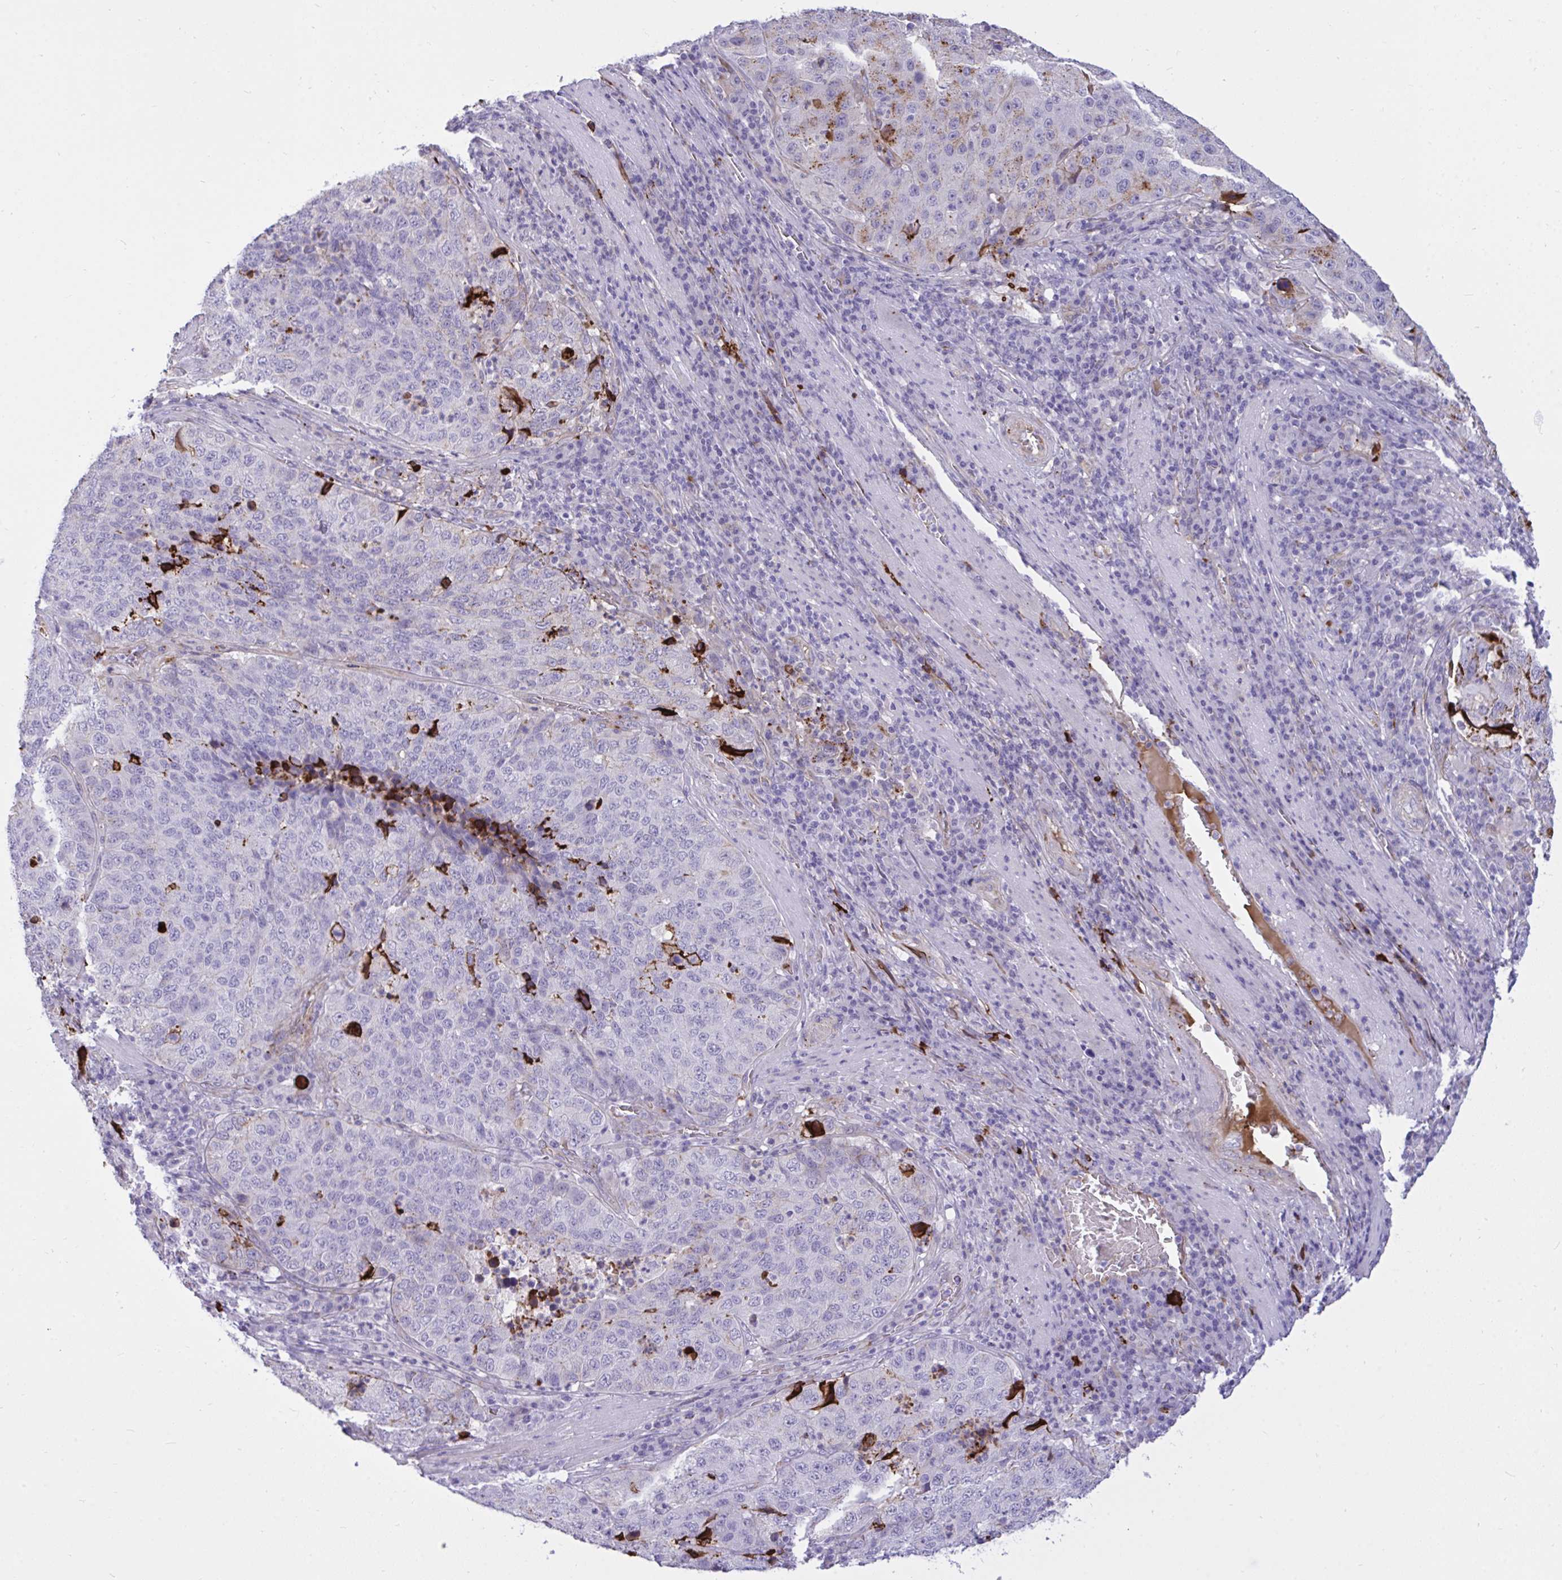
{"staining": {"intensity": "negative", "quantity": "none", "location": "none"}, "tissue": "stomach cancer", "cell_type": "Tumor cells", "image_type": "cancer", "snomed": [{"axis": "morphology", "description": "Adenocarcinoma, NOS"}, {"axis": "topography", "description": "Stomach"}], "caption": "Protein analysis of stomach cancer (adenocarcinoma) shows no significant expression in tumor cells.", "gene": "F2", "patient": {"sex": "male", "age": 71}}